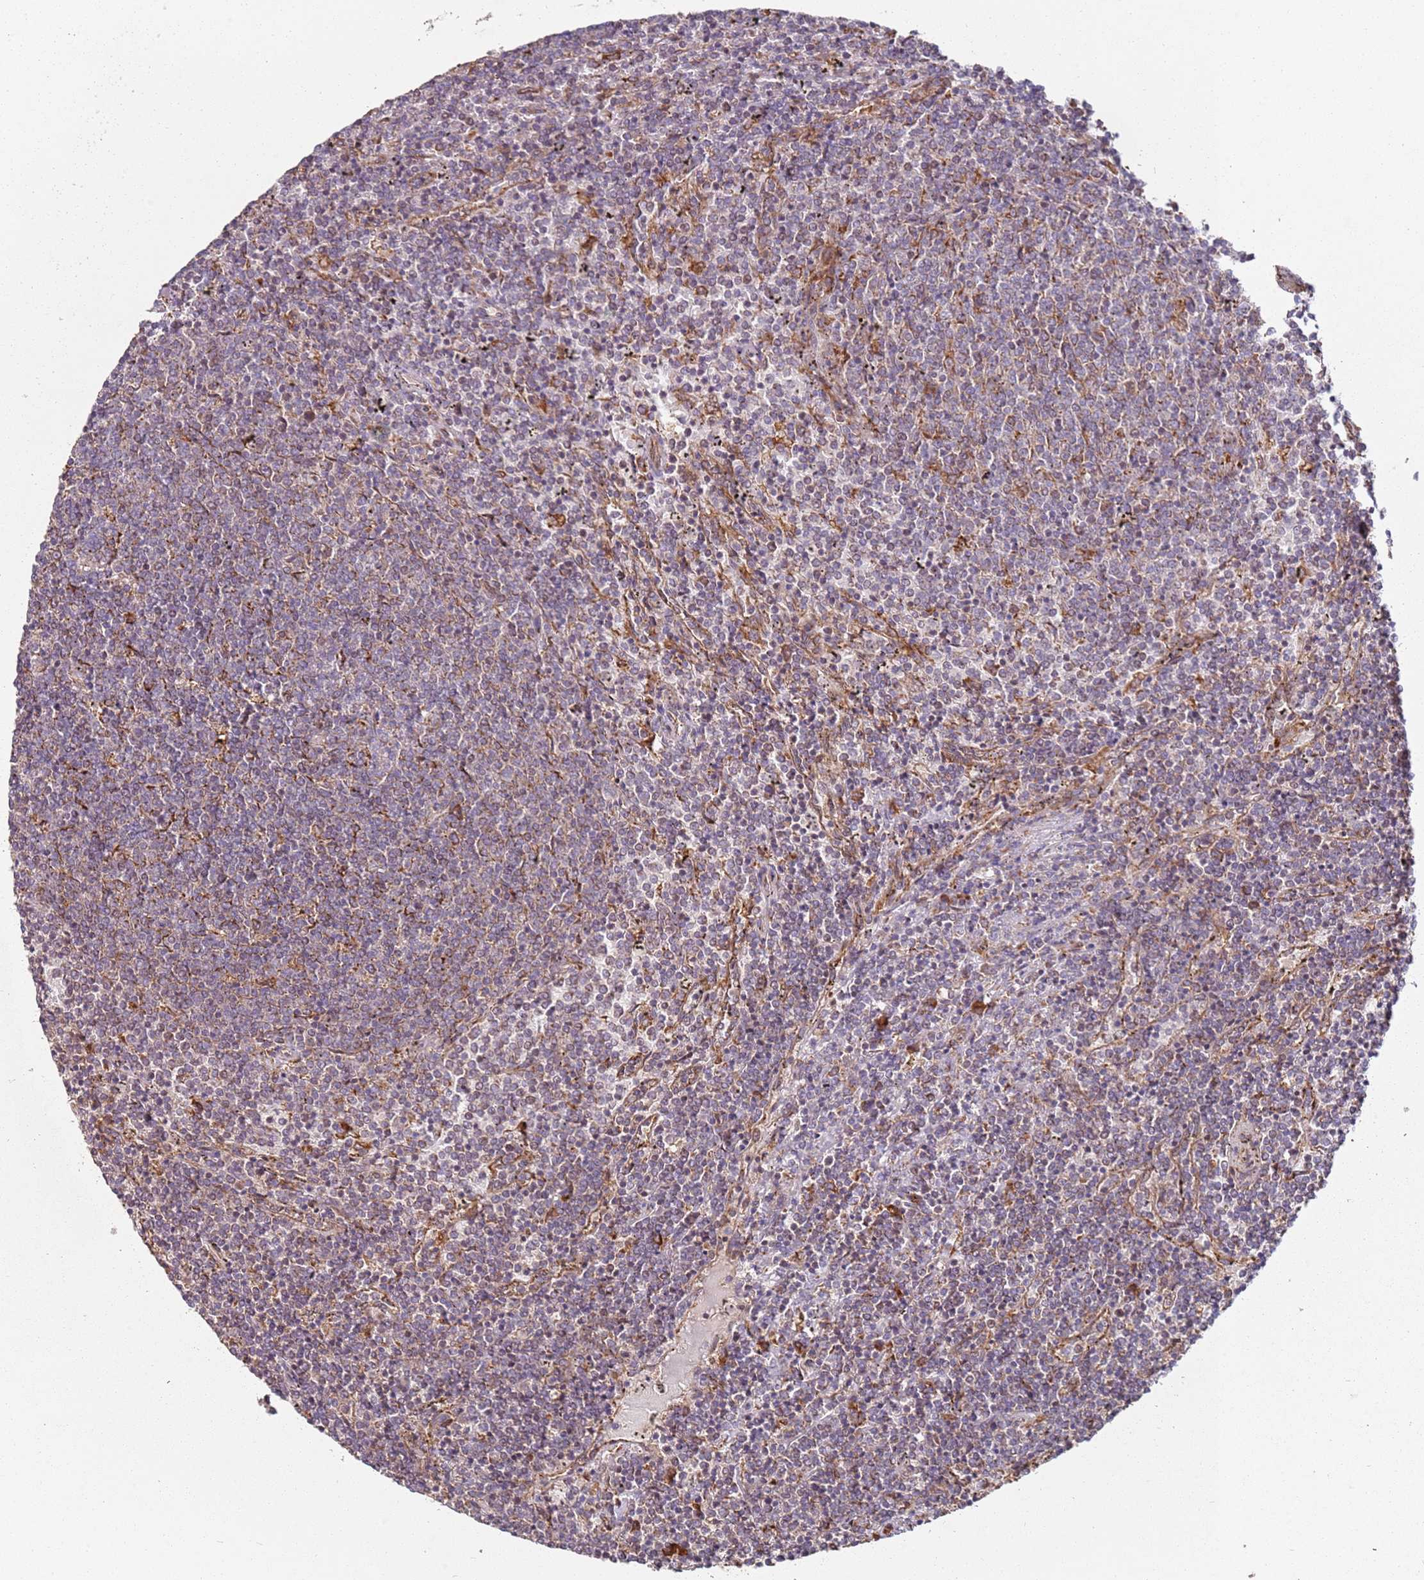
{"staining": {"intensity": "weak", "quantity": ">75%", "location": "cytoplasmic/membranous"}, "tissue": "lymphoma", "cell_type": "Tumor cells", "image_type": "cancer", "snomed": [{"axis": "morphology", "description": "Malignant lymphoma, non-Hodgkin's type, Low grade"}, {"axis": "topography", "description": "Spleen"}], "caption": "Tumor cells display weak cytoplasmic/membranous staining in about >75% of cells in lymphoma.", "gene": "ARFRP1", "patient": {"sex": "female", "age": 50}}